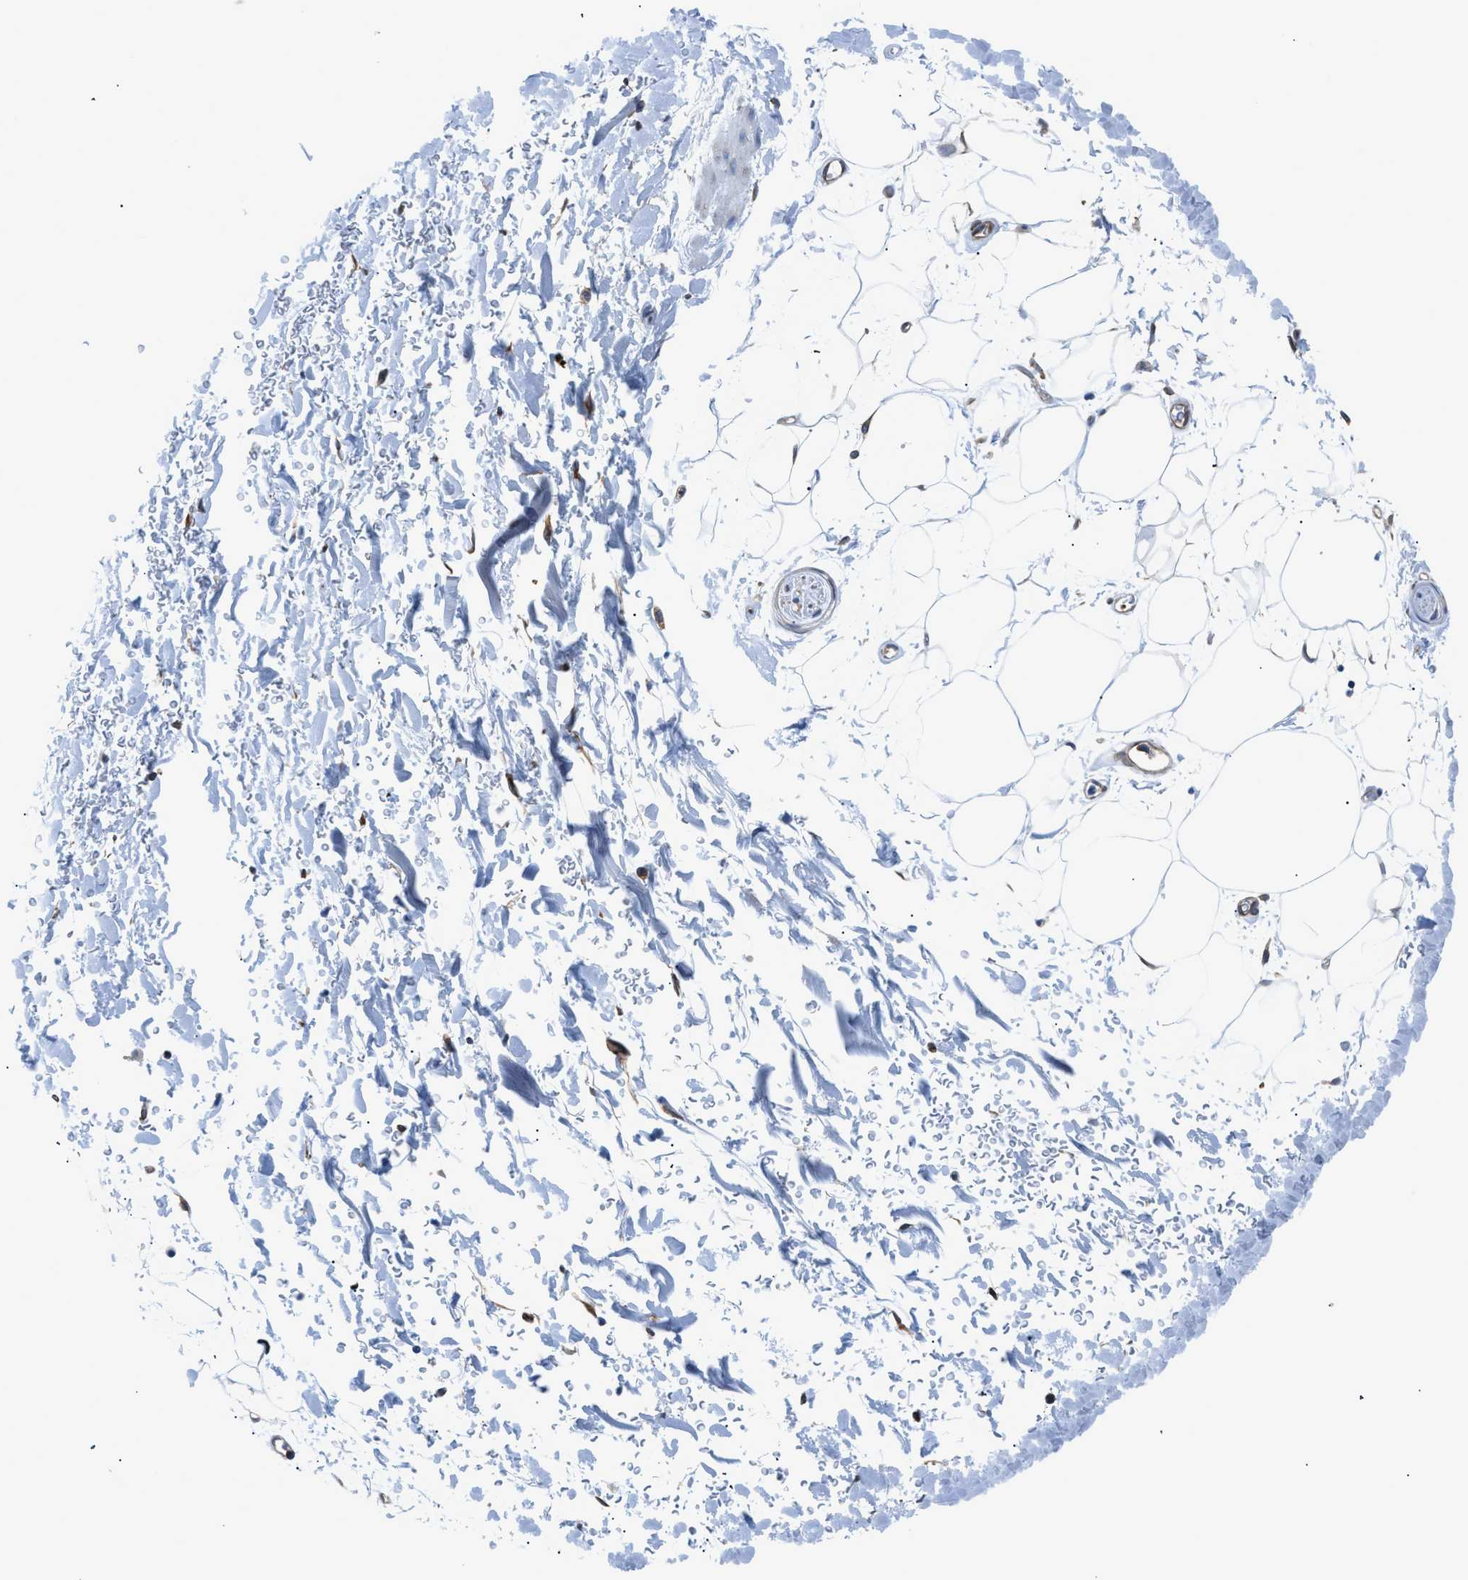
{"staining": {"intensity": "negative", "quantity": "none", "location": "none"}, "tissue": "adipose tissue", "cell_type": "Adipocytes", "image_type": "normal", "snomed": [{"axis": "morphology", "description": "Normal tissue, NOS"}, {"axis": "topography", "description": "Soft tissue"}], "caption": "This is a photomicrograph of immunohistochemistry (IHC) staining of normal adipose tissue, which shows no positivity in adipocytes. (Immunohistochemistry (ihc), brightfield microscopy, high magnification).", "gene": "DMAC1", "patient": {"sex": "male", "age": 72}}